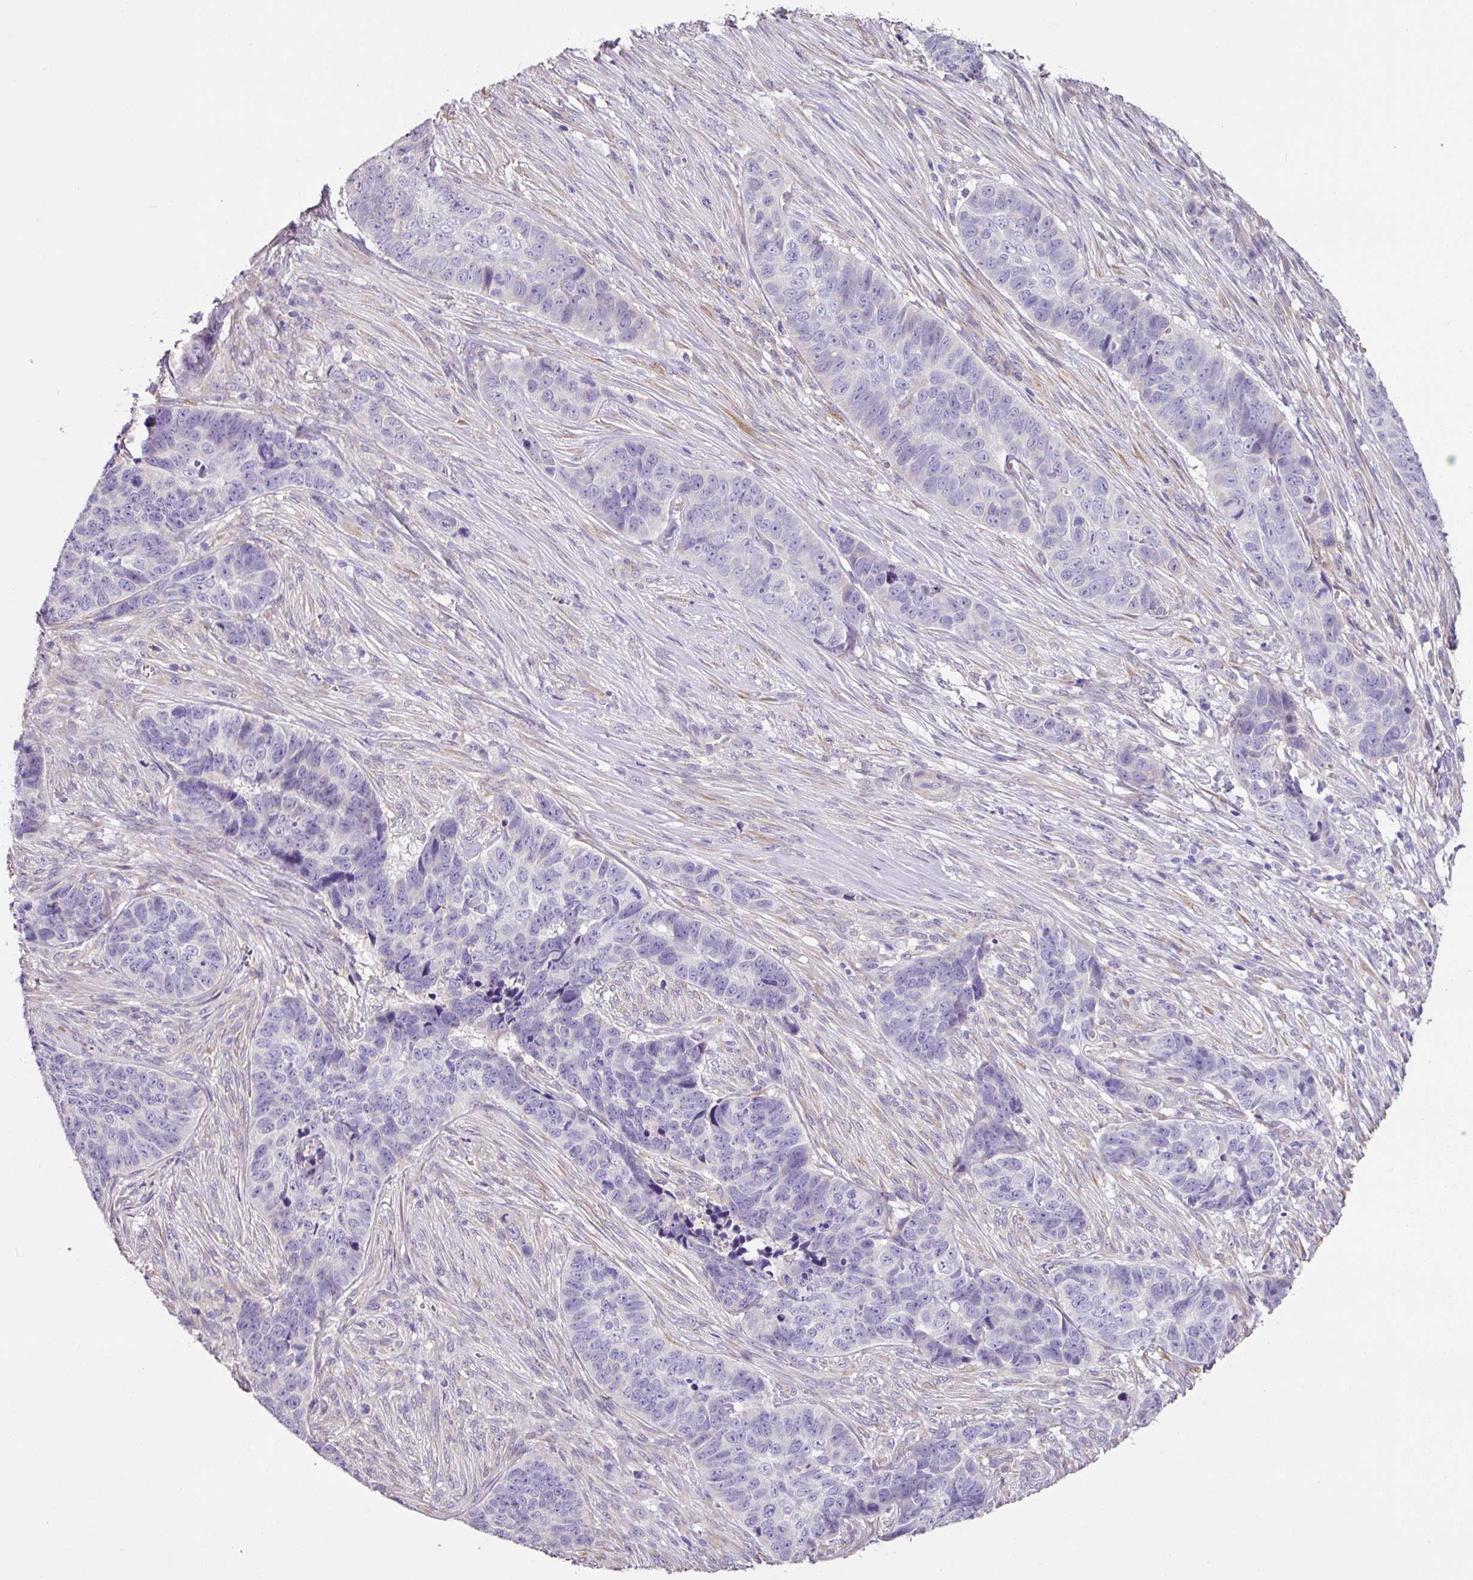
{"staining": {"intensity": "negative", "quantity": "none", "location": "none"}, "tissue": "skin cancer", "cell_type": "Tumor cells", "image_type": "cancer", "snomed": [{"axis": "morphology", "description": "Basal cell carcinoma"}, {"axis": "topography", "description": "Skin"}], "caption": "Protein analysis of skin cancer (basal cell carcinoma) displays no significant expression in tumor cells.", "gene": "ZG16", "patient": {"sex": "female", "age": 82}}